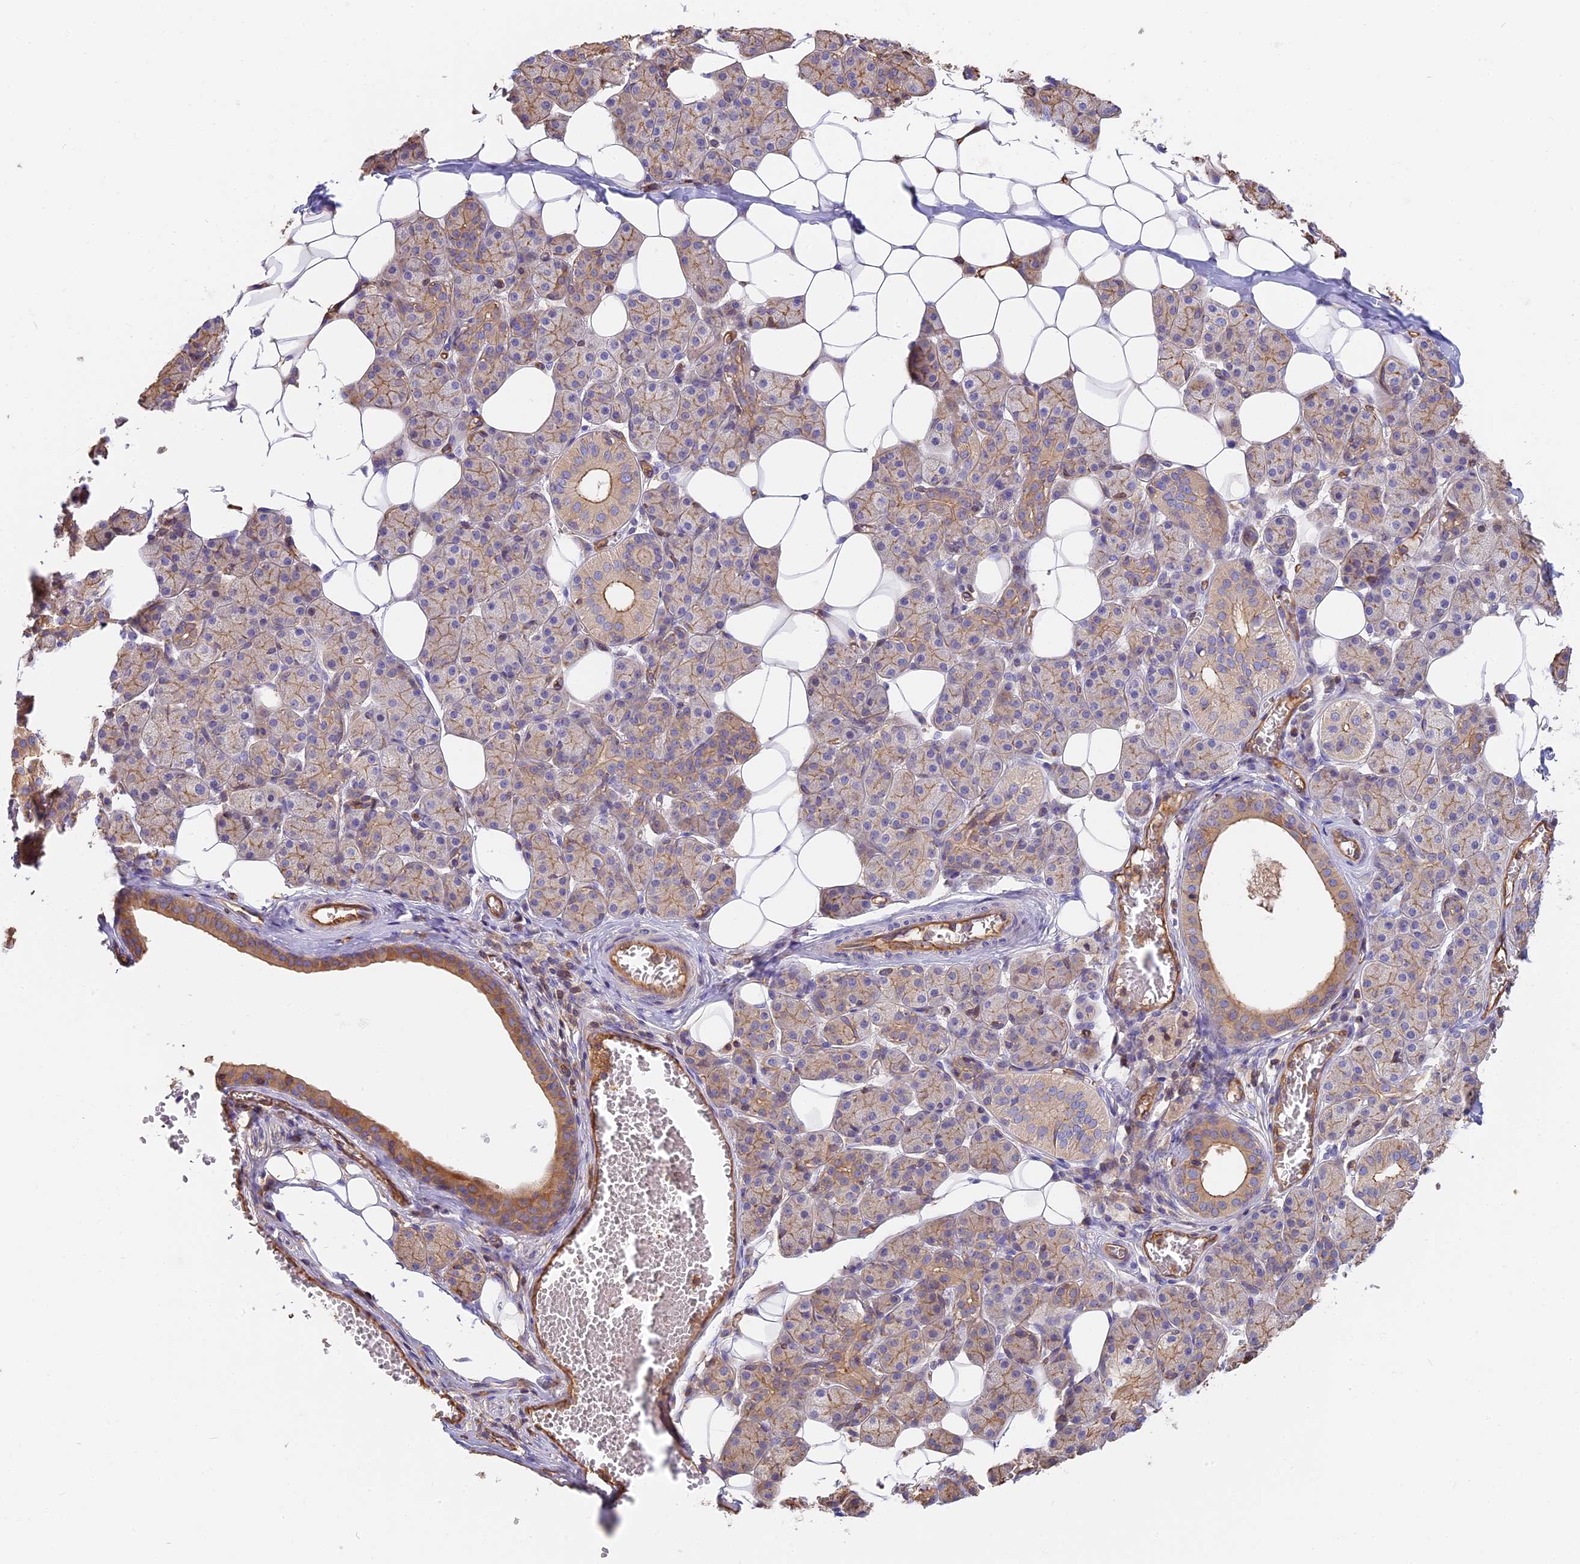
{"staining": {"intensity": "weak", "quantity": ">75%", "location": "cytoplasmic/membranous"}, "tissue": "salivary gland", "cell_type": "Glandular cells", "image_type": "normal", "snomed": [{"axis": "morphology", "description": "Normal tissue, NOS"}, {"axis": "topography", "description": "Salivary gland"}], "caption": "An IHC micrograph of unremarkable tissue is shown. Protein staining in brown highlights weak cytoplasmic/membranous positivity in salivary gland within glandular cells.", "gene": "VPS18", "patient": {"sex": "female", "age": 33}}